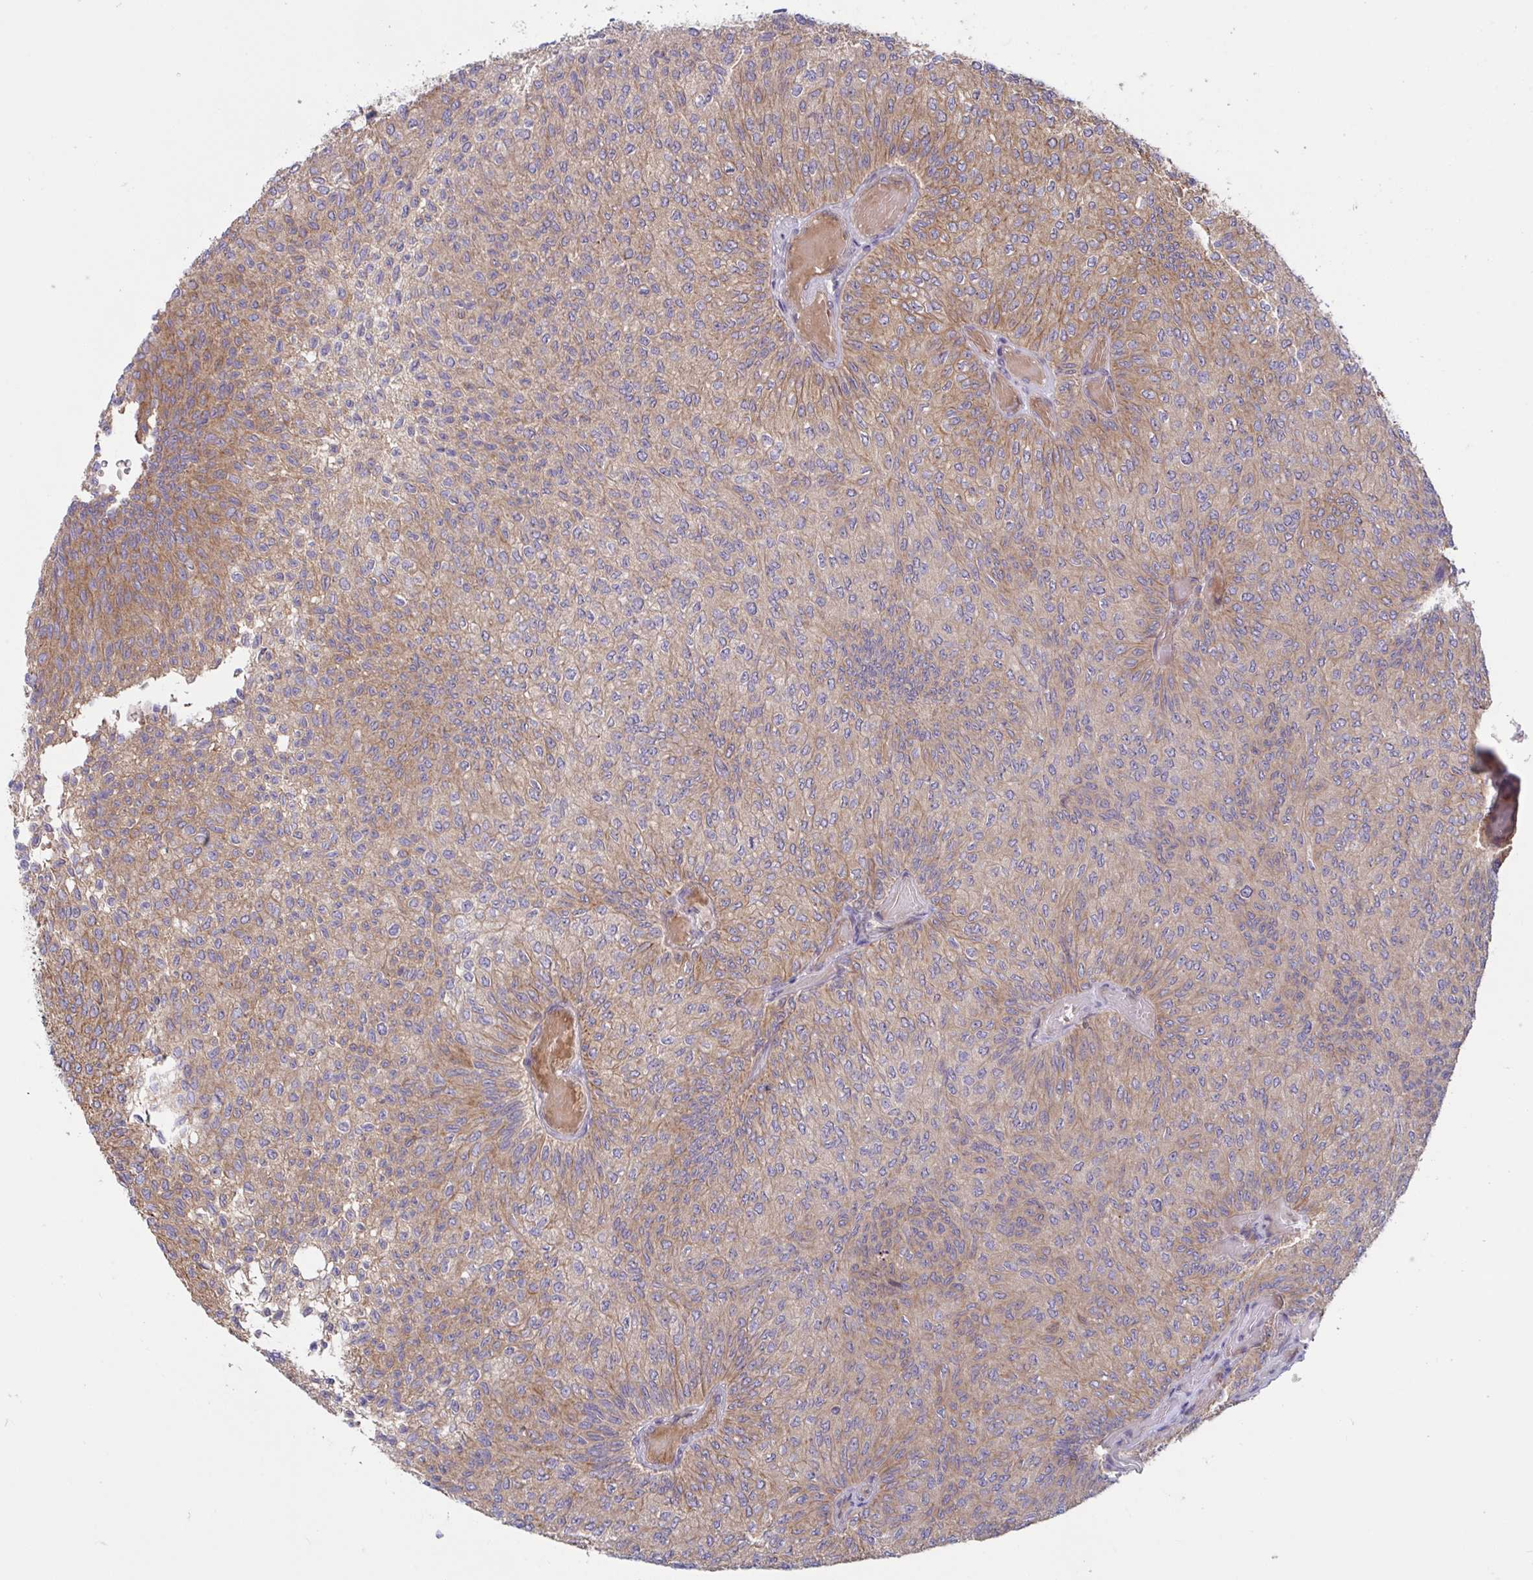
{"staining": {"intensity": "strong", "quantity": "25%-75%", "location": "cytoplasmic/membranous"}, "tissue": "urothelial cancer", "cell_type": "Tumor cells", "image_type": "cancer", "snomed": [{"axis": "morphology", "description": "Urothelial carcinoma, Low grade"}, {"axis": "topography", "description": "Urinary bladder"}], "caption": "Urothelial carcinoma (low-grade) stained for a protein exhibits strong cytoplasmic/membranous positivity in tumor cells.", "gene": "TANK", "patient": {"sex": "male", "age": 78}}